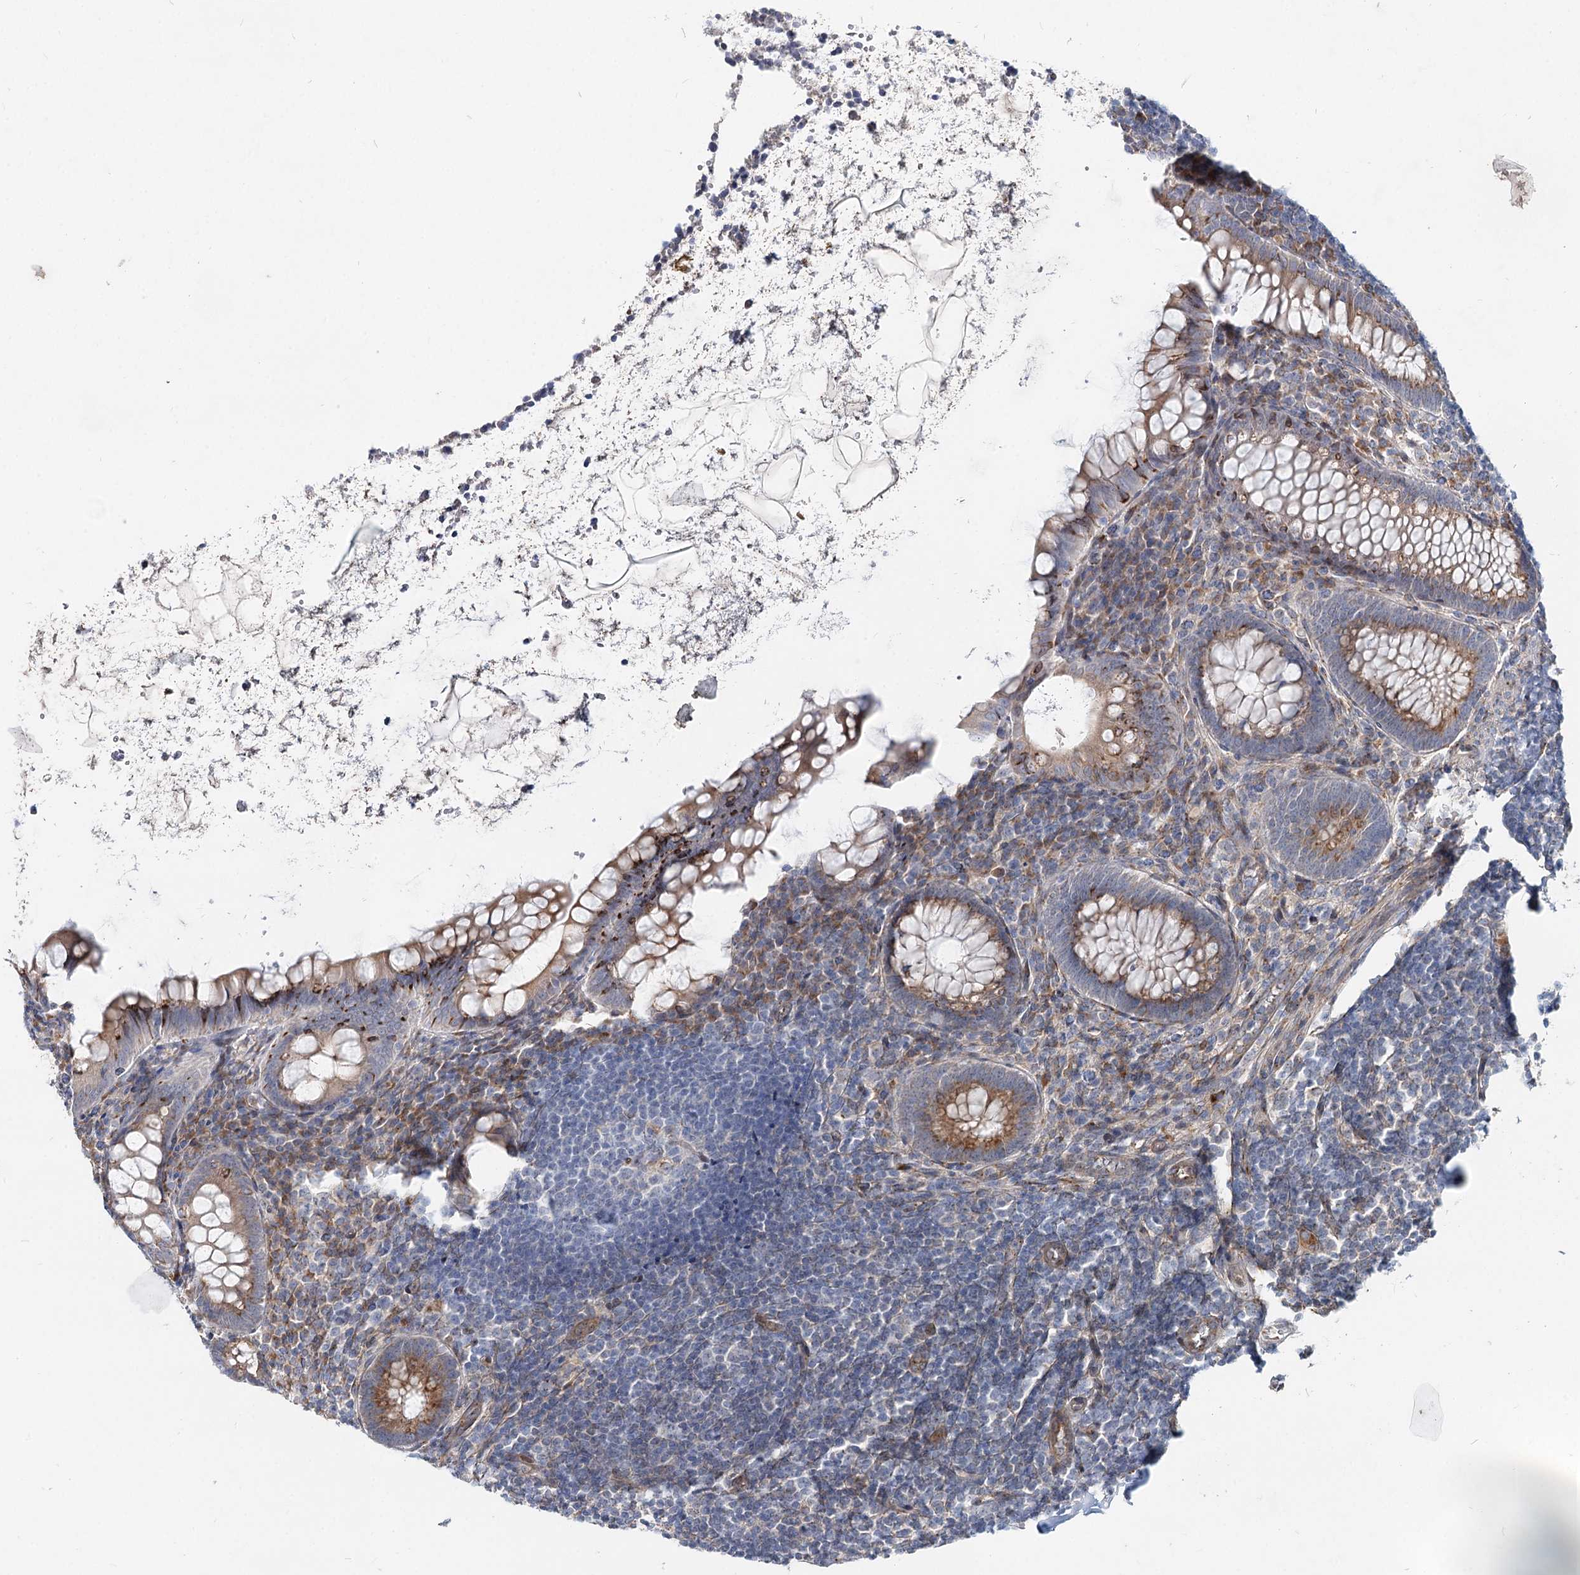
{"staining": {"intensity": "moderate", "quantity": ">75%", "location": "cytoplasmic/membranous"}, "tissue": "appendix", "cell_type": "Glandular cells", "image_type": "normal", "snomed": [{"axis": "morphology", "description": "Normal tissue, NOS"}, {"axis": "topography", "description": "Appendix"}], "caption": "Moderate cytoplasmic/membranous expression is present in approximately >75% of glandular cells in unremarkable appendix. (Stains: DAB in brown, nuclei in blue, Microscopy: brightfield microscopy at high magnification).", "gene": "SPART", "patient": {"sex": "female", "age": 33}}